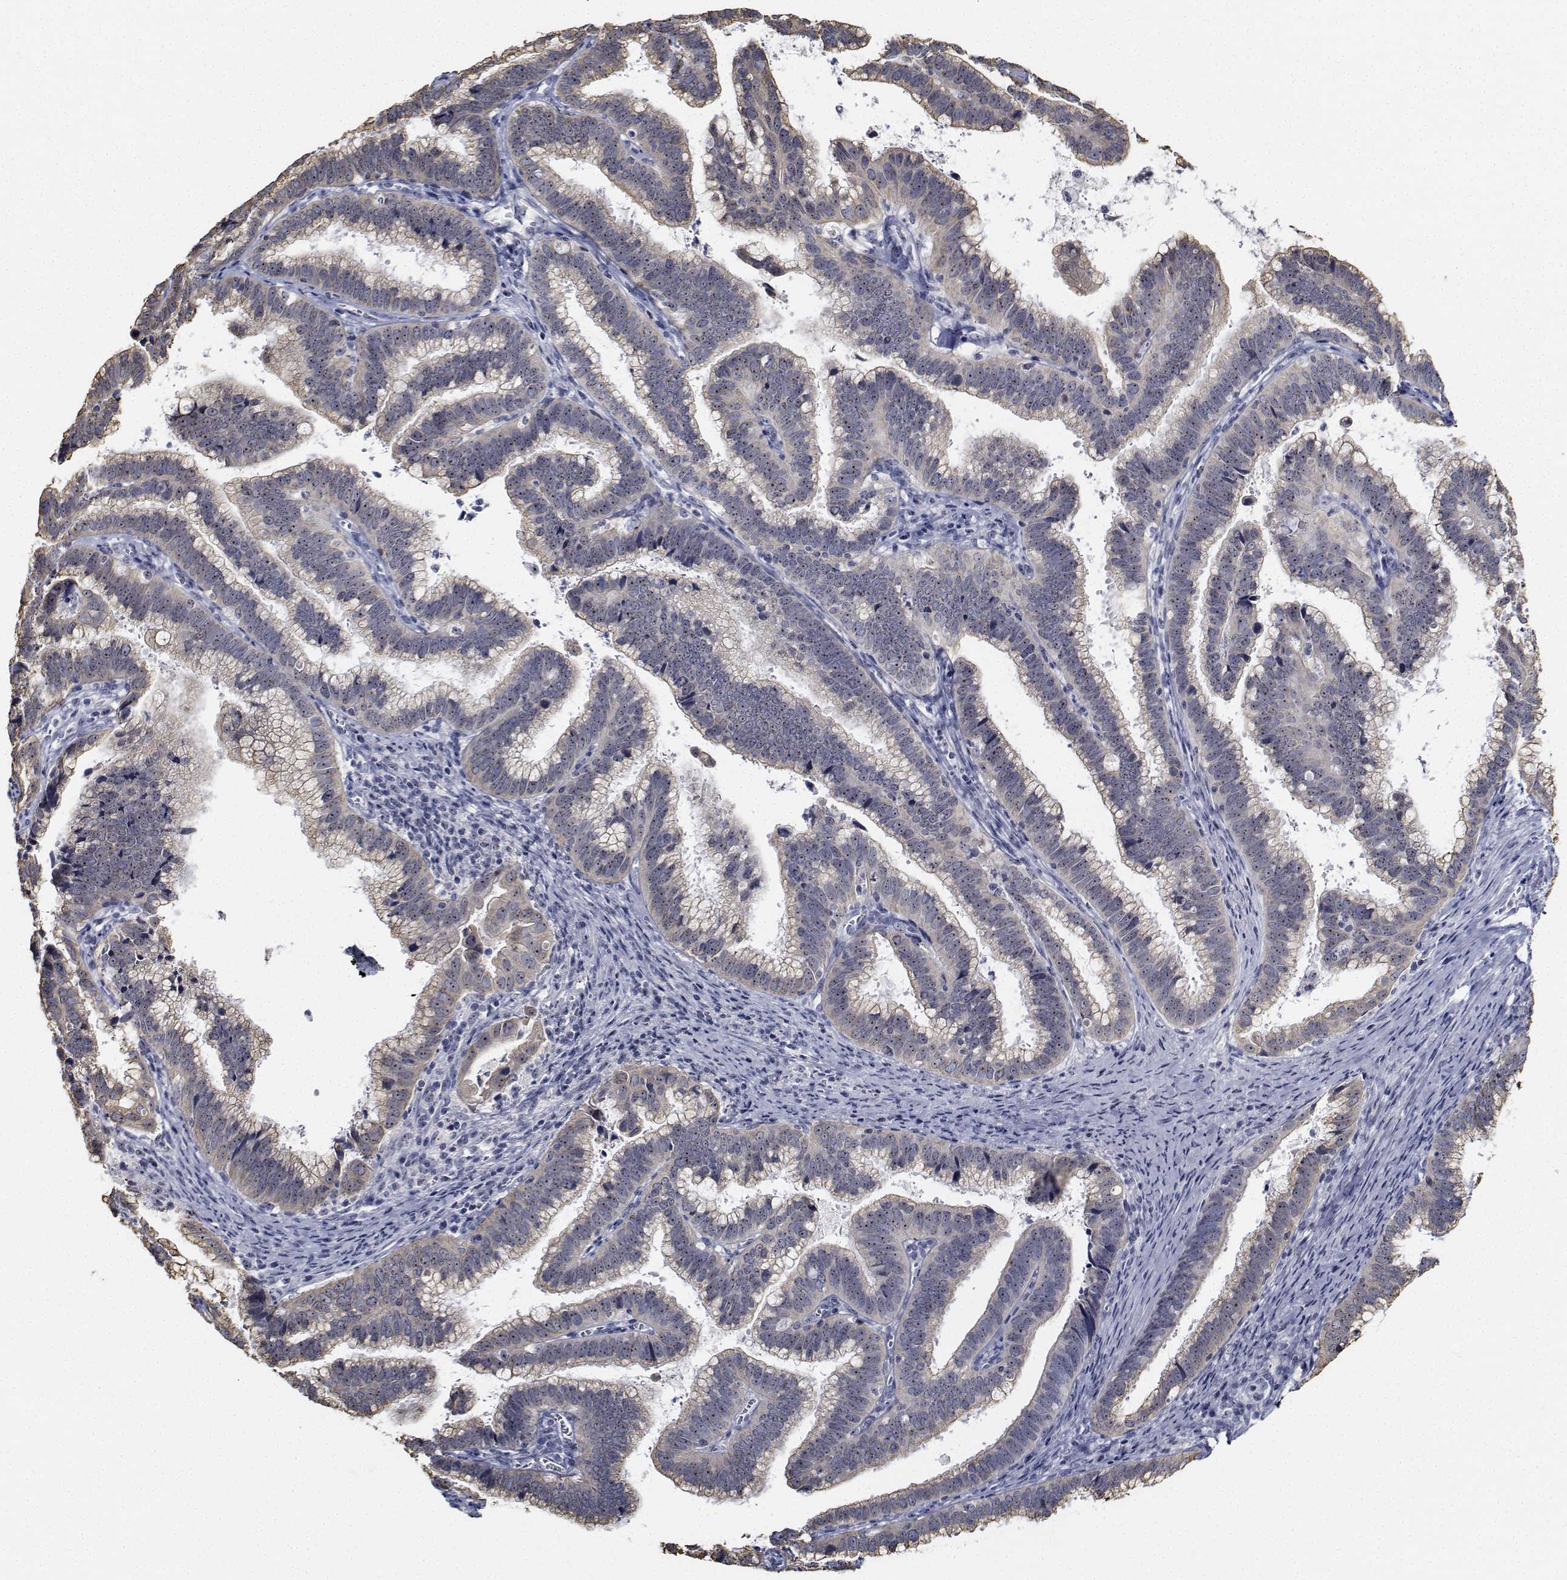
{"staining": {"intensity": "weak", "quantity": "25%-75%", "location": "nuclear"}, "tissue": "cervical cancer", "cell_type": "Tumor cells", "image_type": "cancer", "snomed": [{"axis": "morphology", "description": "Adenocarcinoma, NOS"}, {"axis": "topography", "description": "Cervix"}], "caption": "The immunohistochemical stain highlights weak nuclear positivity in tumor cells of cervical cancer tissue. (Stains: DAB in brown, nuclei in blue, Microscopy: brightfield microscopy at high magnification).", "gene": "NVL", "patient": {"sex": "female", "age": 61}}